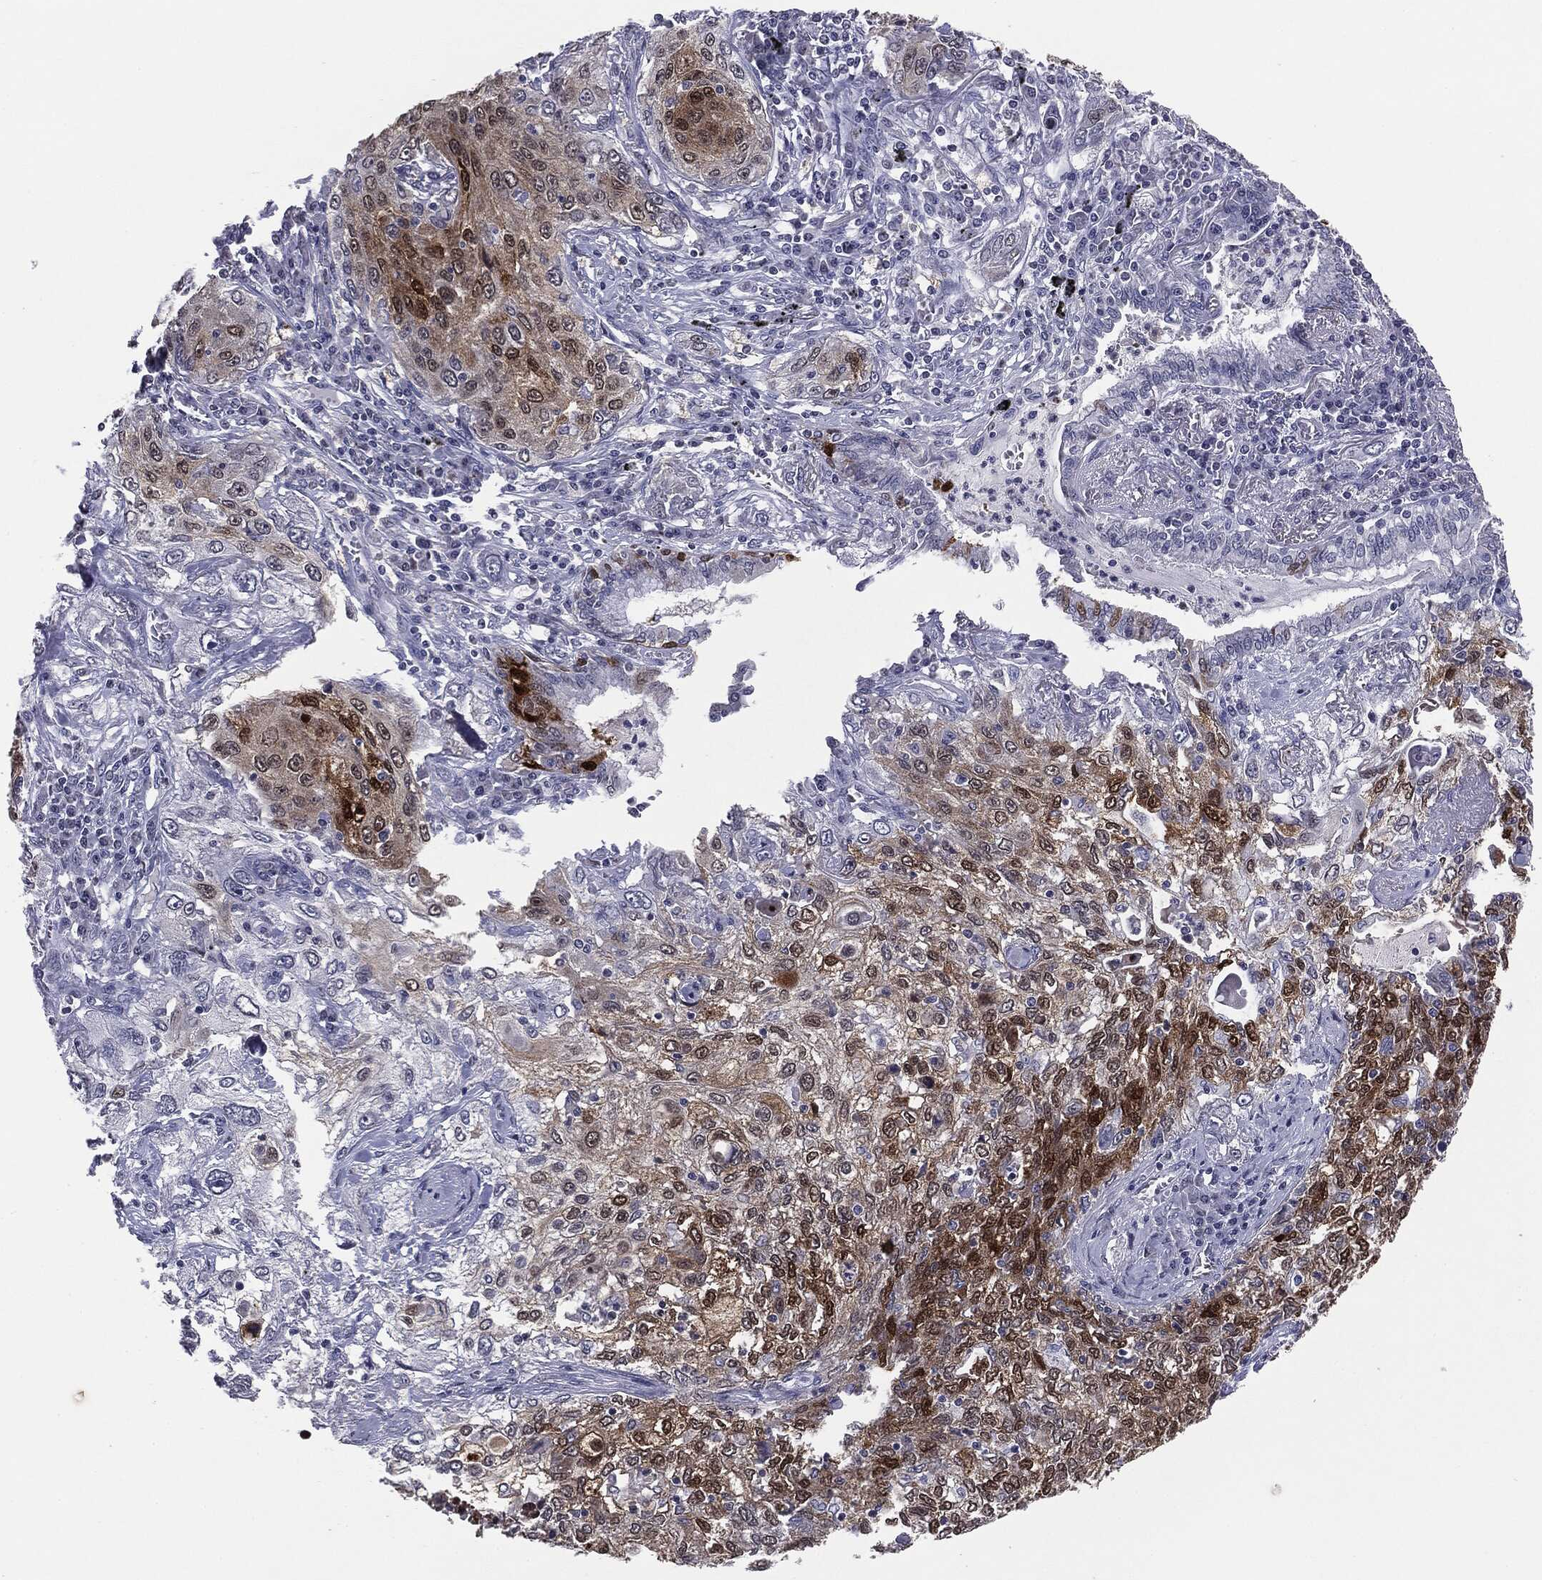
{"staining": {"intensity": "moderate", "quantity": "<25%", "location": "cytoplasmic/membranous,nuclear"}, "tissue": "lung cancer", "cell_type": "Tumor cells", "image_type": "cancer", "snomed": [{"axis": "morphology", "description": "Squamous cell carcinoma, NOS"}, {"axis": "topography", "description": "Lung"}], "caption": "Brown immunohistochemical staining in human lung squamous cell carcinoma demonstrates moderate cytoplasmic/membranous and nuclear expression in about <25% of tumor cells.", "gene": "SERPINB4", "patient": {"sex": "female", "age": 69}}